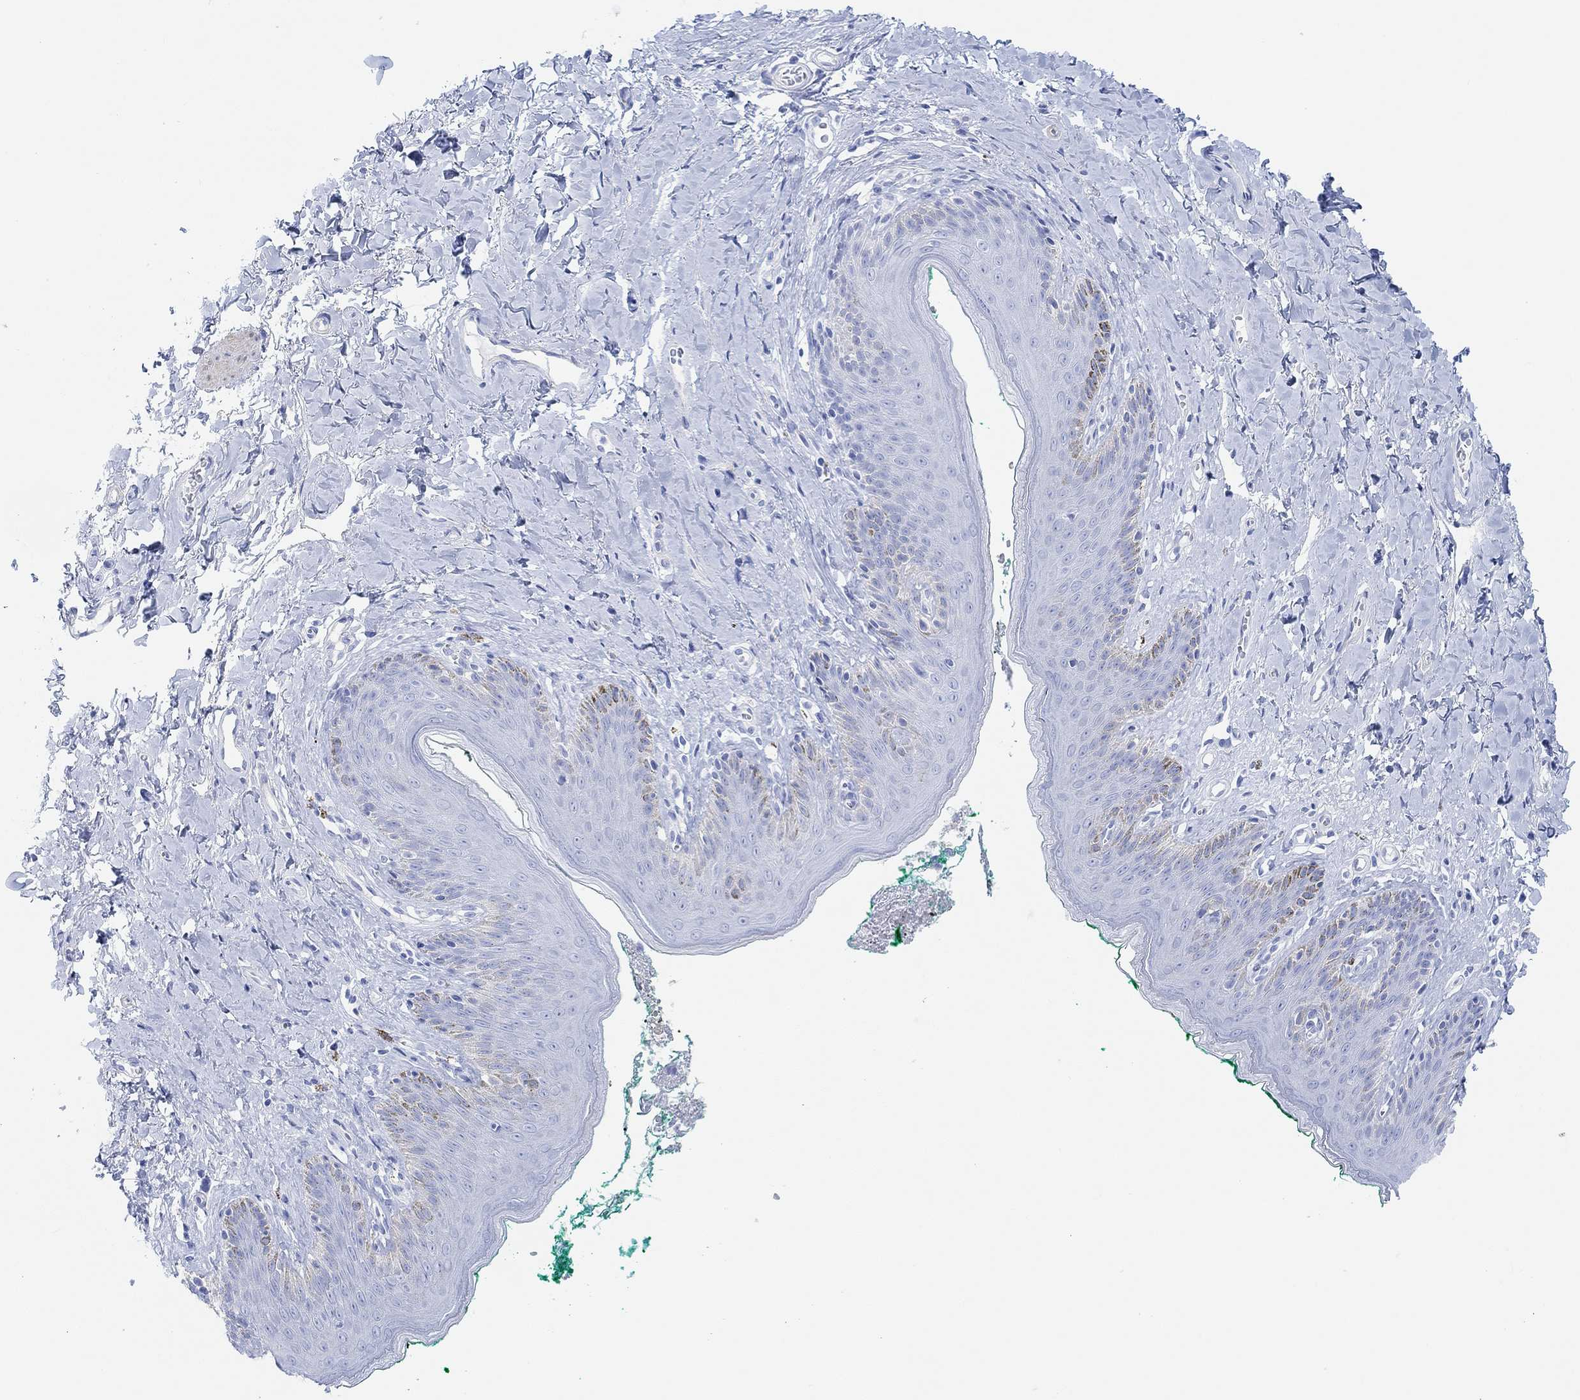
{"staining": {"intensity": "negative", "quantity": "none", "location": "none"}, "tissue": "skin", "cell_type": "Epidermal cells", "image_type": "normal", "snomed": [{"axis": "morphology", "description": "Normal tissue, NOS"}, {"axis": "topography", "description": "Vulva"}], "caption": "DAB (3,3'-diaminobenzidine) immunohistochemical staining of unremarkable skin shows no significant staining in epidermal cells.", "gene": "ANKRD33", "patient": {"sex": "female", "age": 66}}